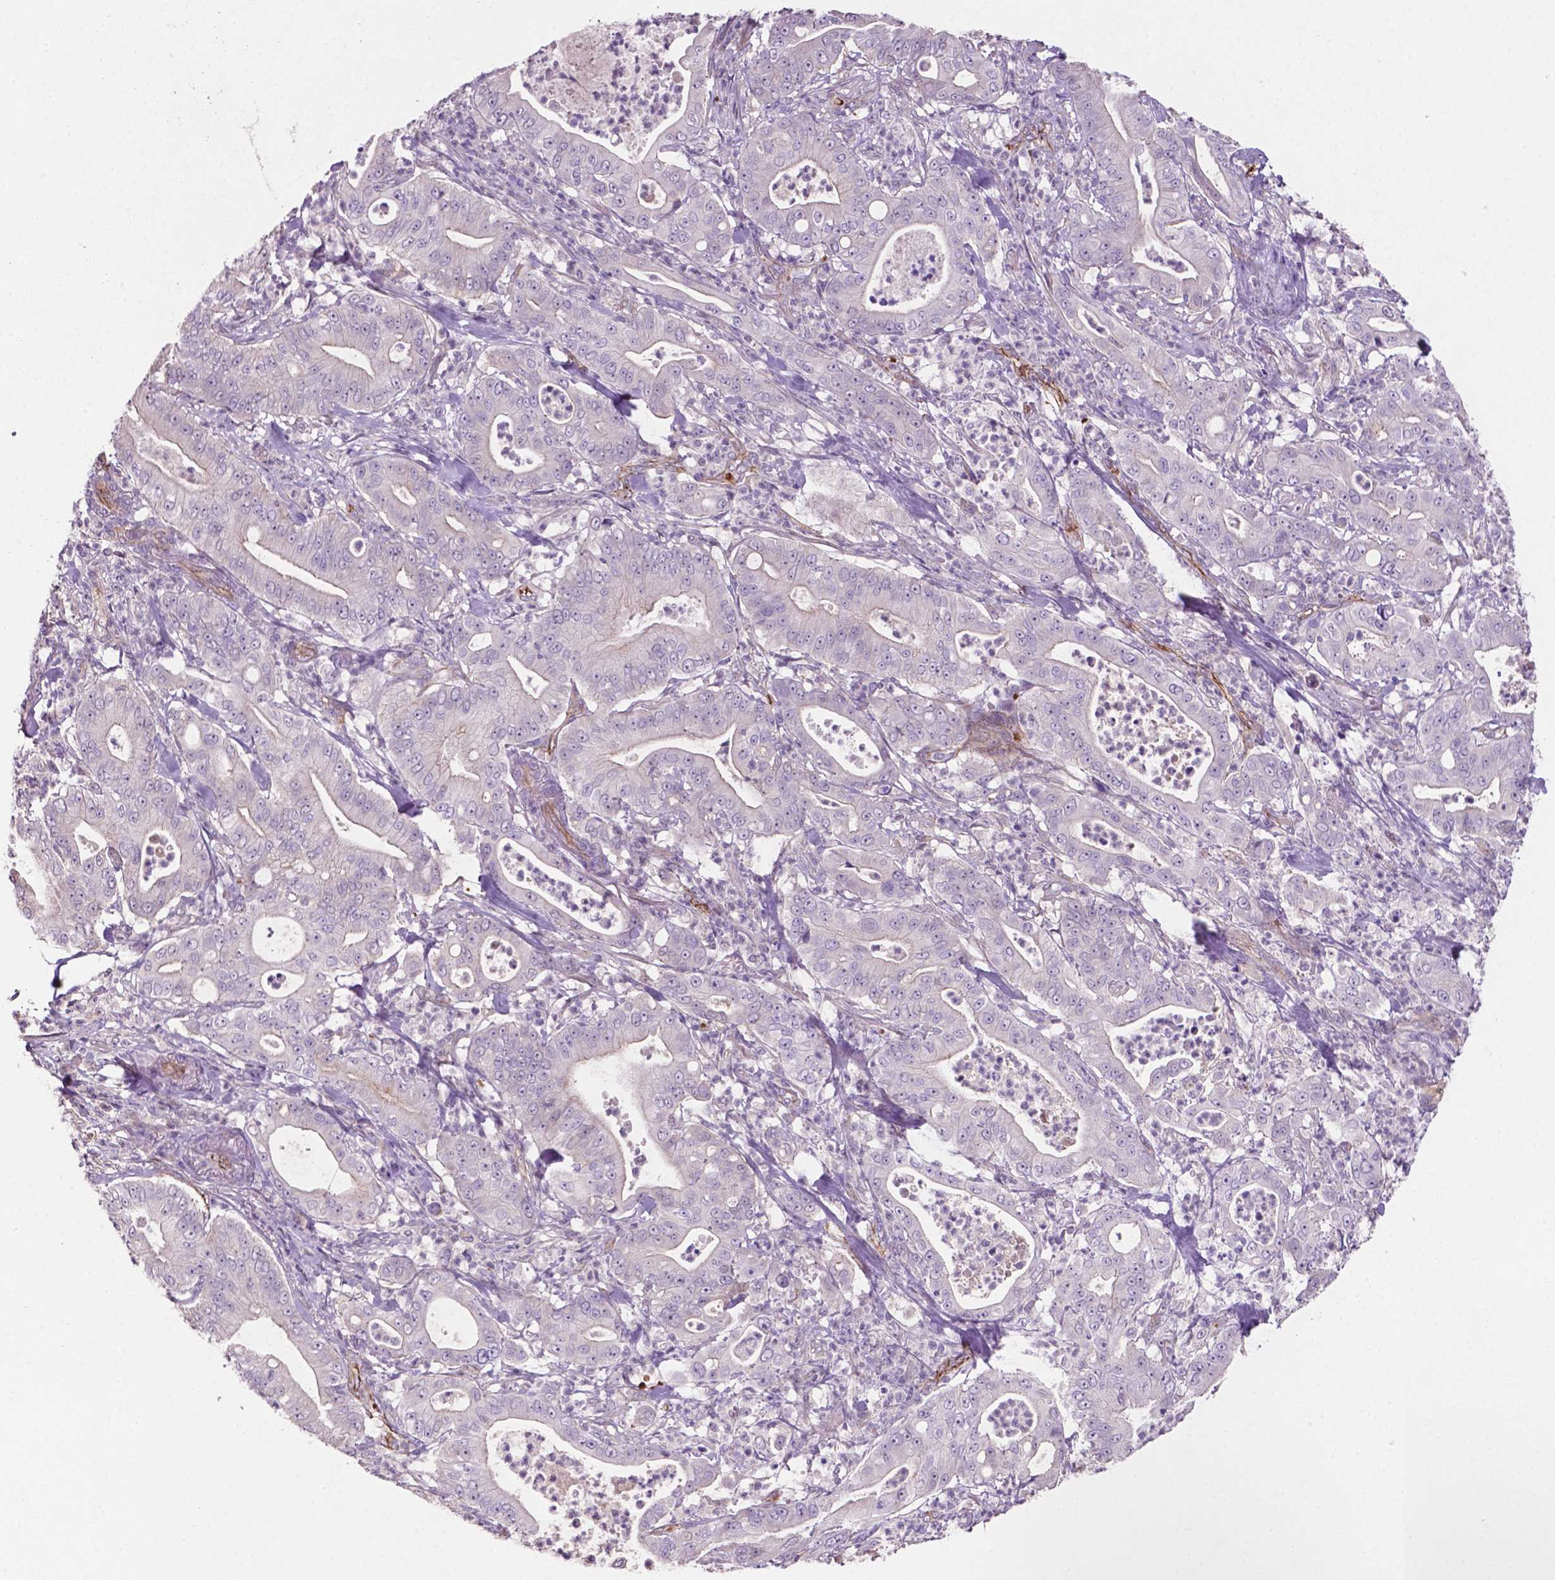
{"staining": {"intensity": "negative", "quantity": "none", "location": "none"}, "tissue": "pancreatic cancer", "cell_type": "Tumor cells", "image_type": "cancer", "snomed": [{"axis": "morphology", "description": "Adenocarcinoma, NOS"}, {"axis": "topography", "description": "Pancreas"}], "caption": "High magnification brightfield microscopy of pancreatic cancer (adenocarcinoma) stained with DAB (3,3'-diaminobenzidine) (brown) and counterstained with hematoxylin (blue): tumor cells show no significant staining.", "gene": "ARL5C", "patient": {"sex": "male", "age": 71}}